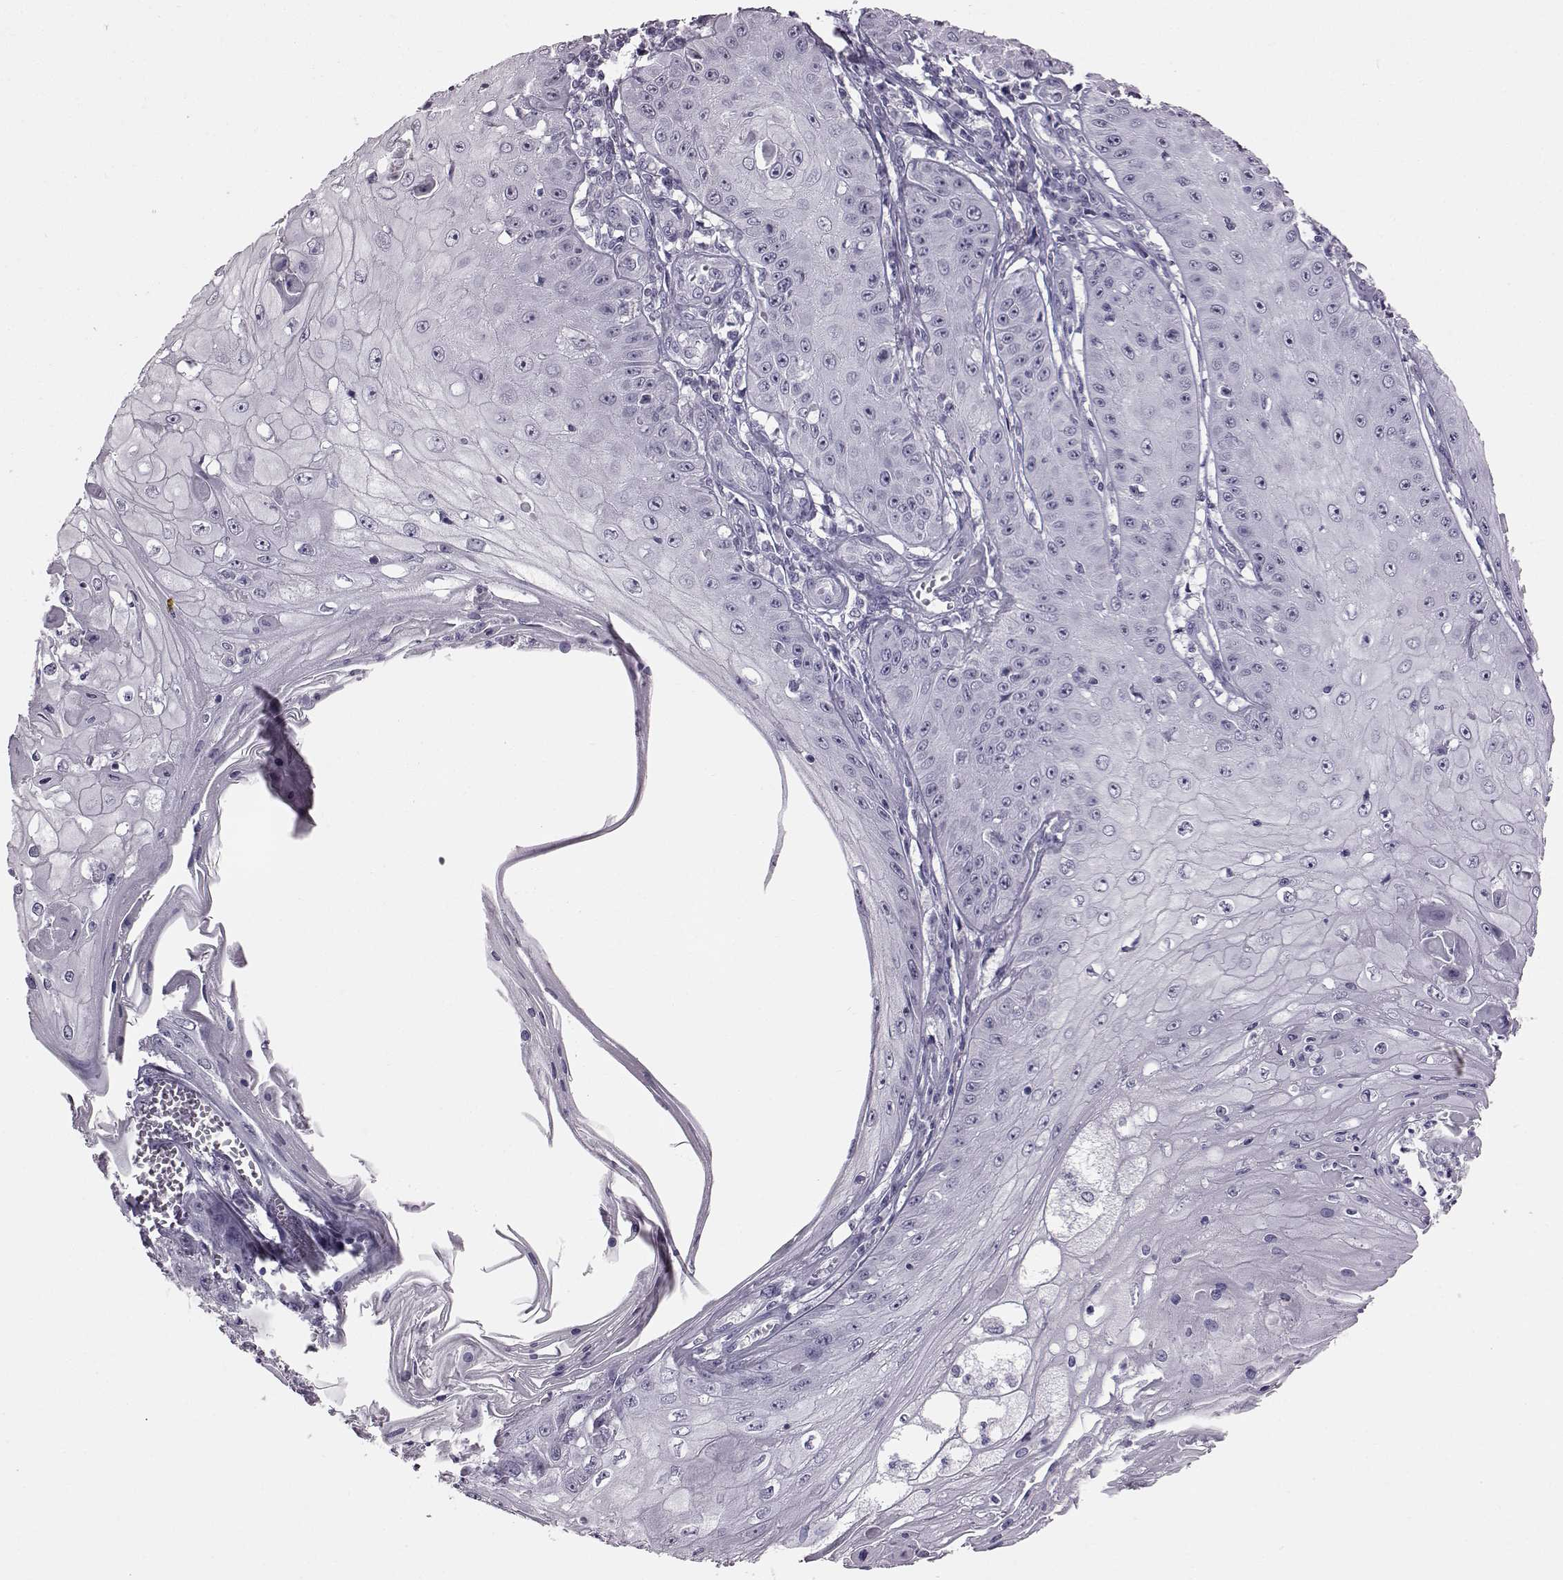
{"staining": {"intensity": "negative", "quantity": "none", "location": "none"}, "tissue": "skin cancer", "cell_type": "Tumor cells", "image_type": "cancer", "snomed": [{"axis": "morphology", "description": "Squamous cell carcinoma, NOS"}, {"axis": "topography", "description": "Skin"}], "caption": "Micrograph shows no significant protein positivity in tumor cells of skin cancer (squamous cell carcinoma). Nuclei are stained in blue.", "gene": "ADGRG2", "patient": {"sex": "male", "age": 70}}